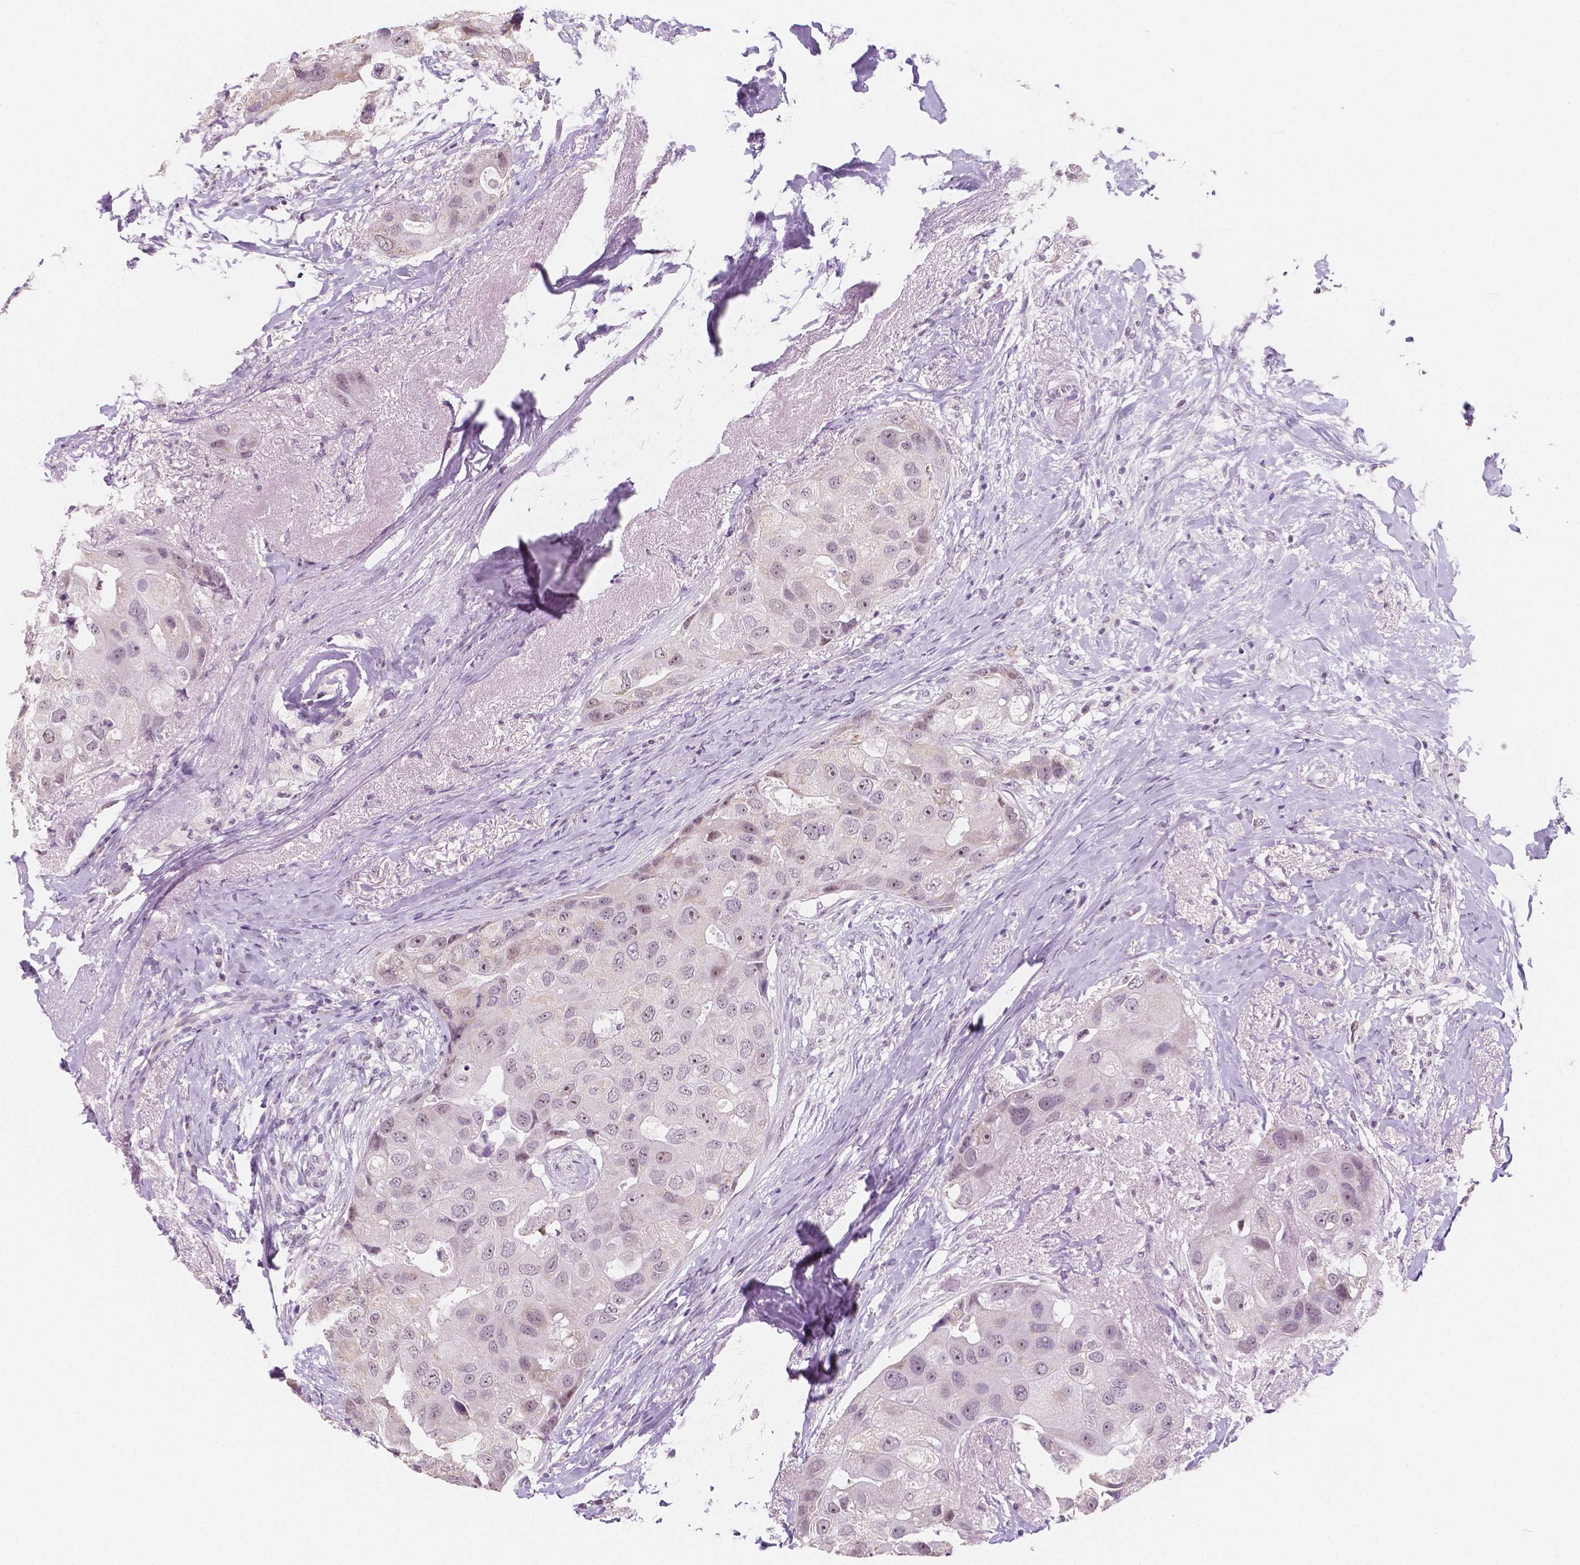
{"staining": {"intensity": "negative", "quantity": "none", "location": "none"}, "tissue": "breast cancer", "cell_type": "Tumor cells", "image_type": "cancer", "snomed": [{"axis": "morphology", "description": "Duct carcinoma"}, {"axis": "topography", "description": "Breast"}], "caption": "Breast cancer was stained to show a protein in brown. There is no significant expression in tumor cells.", "gene": "NOLC1", "patient": {"sex": "female", "age": 43}}